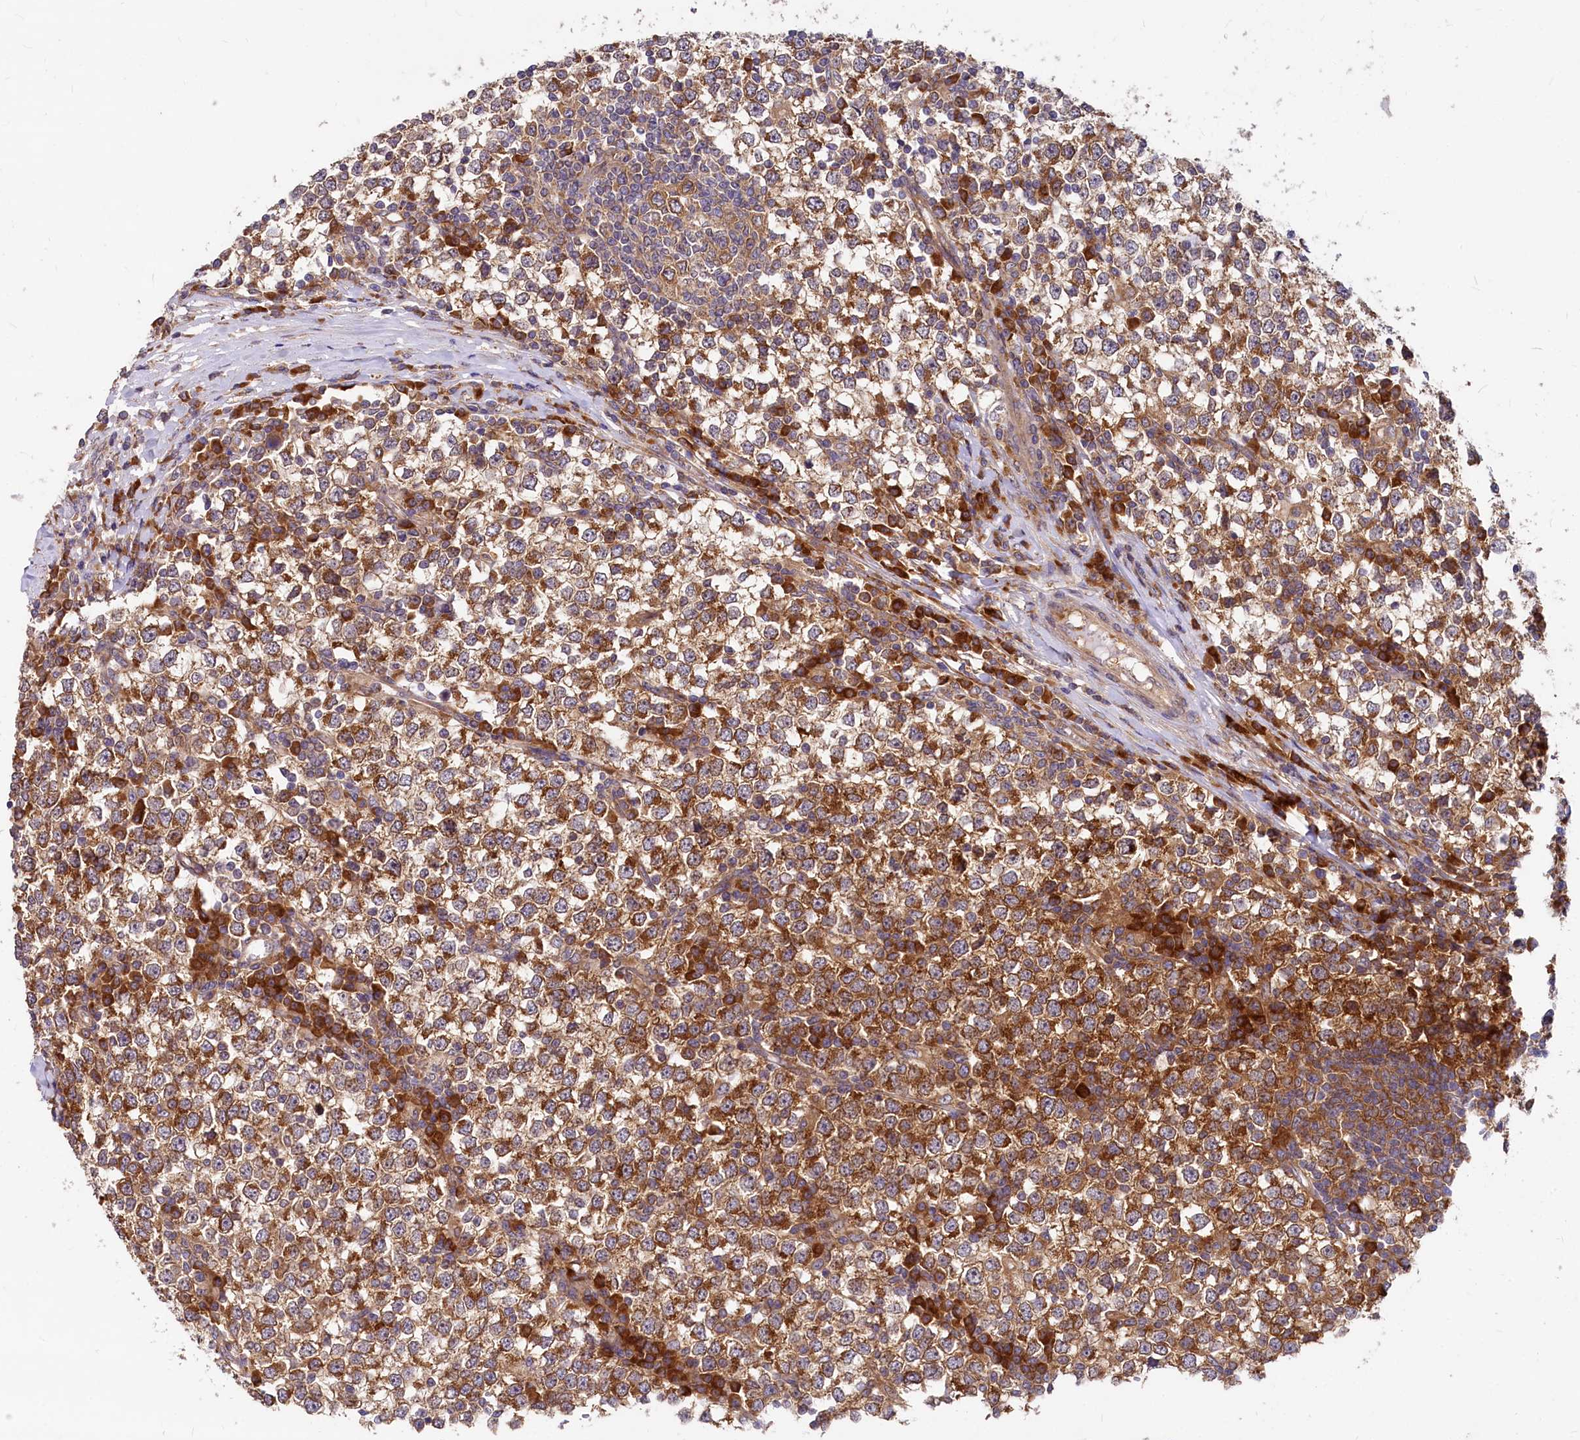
{"staining": {"intensity": "strong", "quantity": ">75%", "location": "cytoplasmic/membranous"}, "tissue": "testis cancer", "cell_type": "Tumor cells", "image_type": "cancer", "snomed": [{"axis": "morphology", "description": "Seminoma, NOS"}, {"axis": "topography", "description": "Testis"}], "caption": "An immunohistochemistry image of tumor tissue is shown. Protein staining in brown labels strong cytoplasmic/membranous positivity in testis cancer within tumor cells.", "gene": "EIF2B2", "patient": {"sex": "male", "age": 65}}